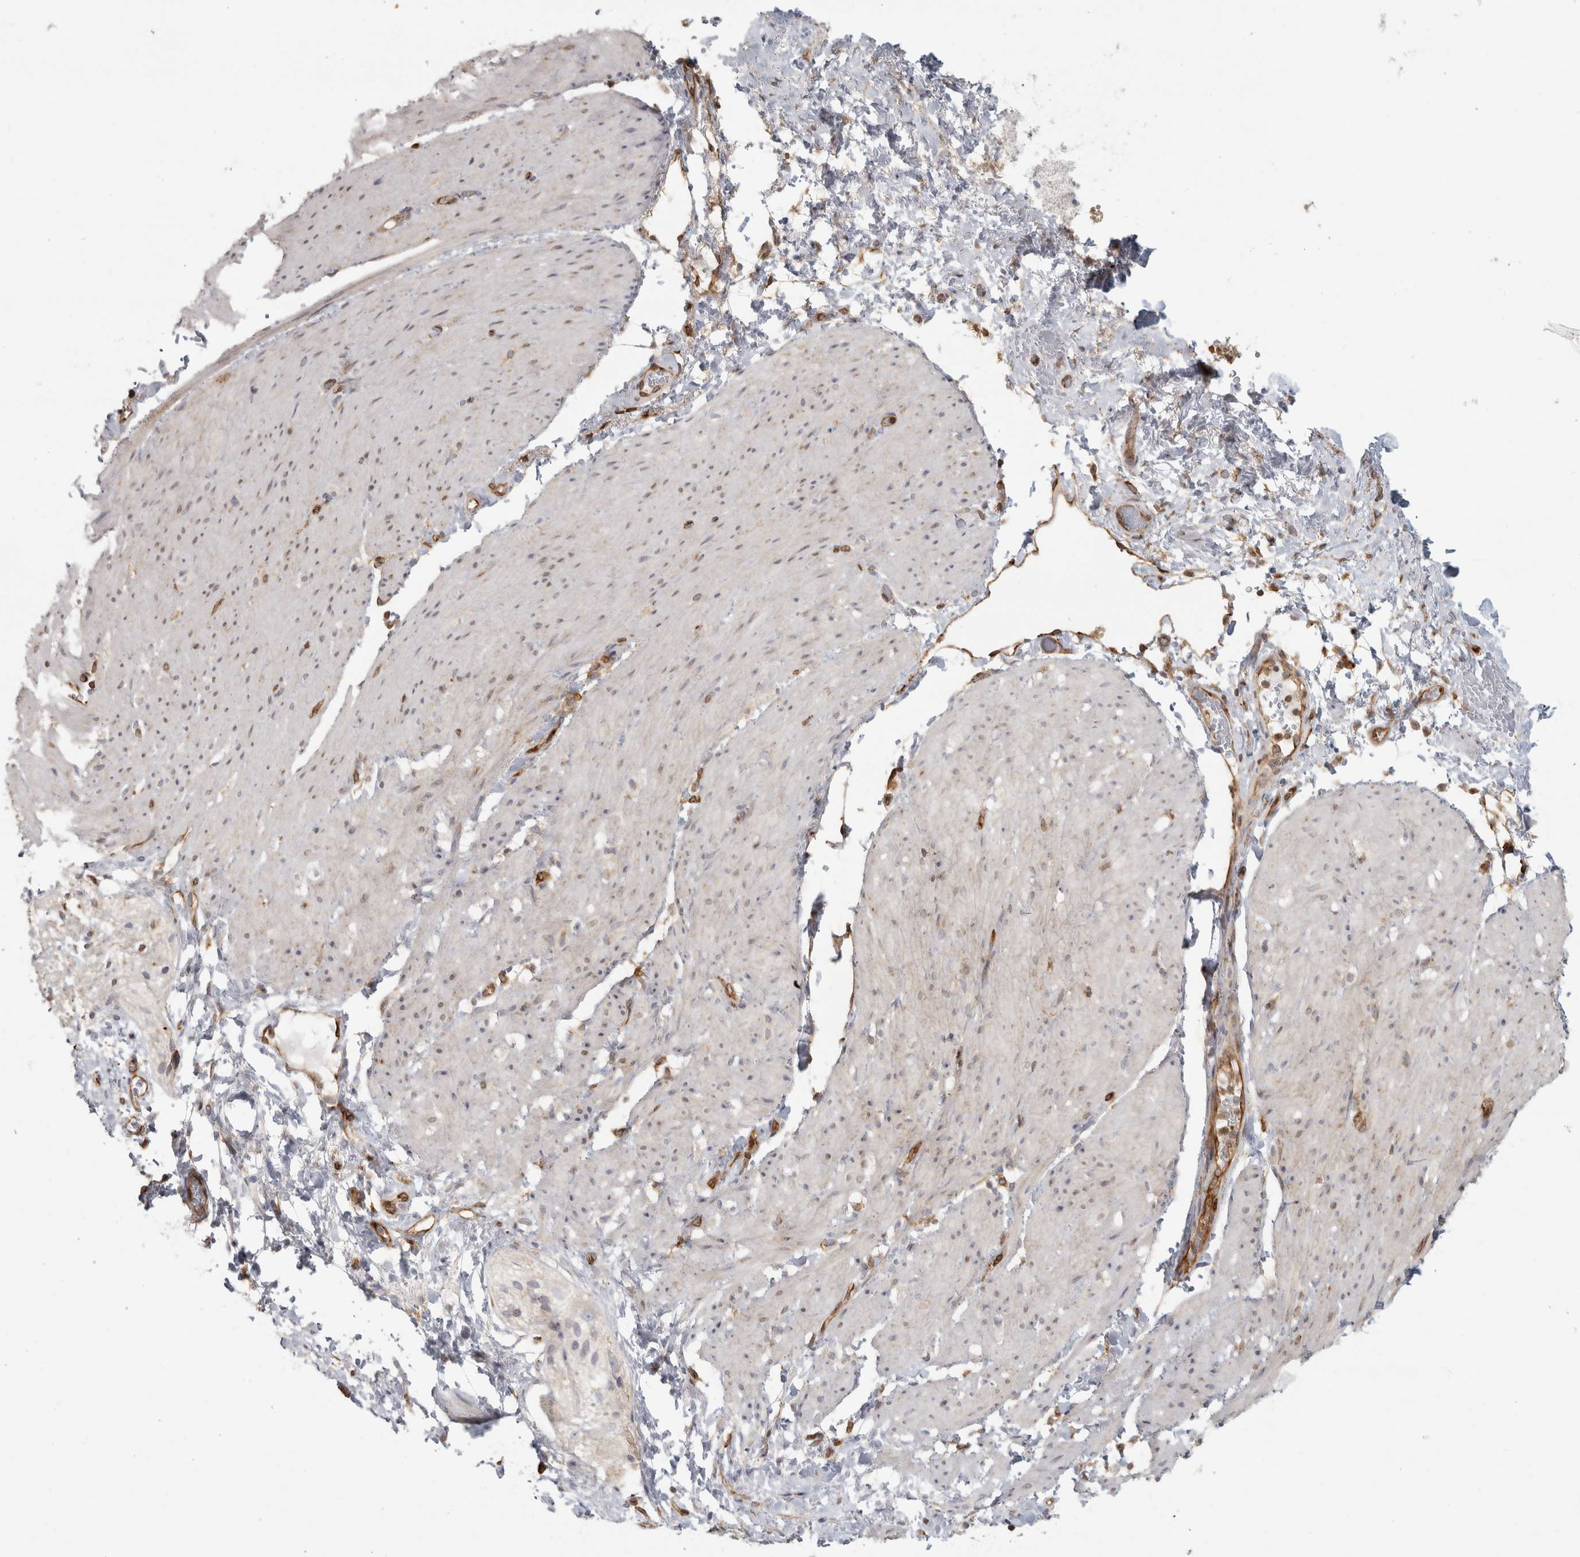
{"staining": {"intensity": "negative", "quantity": "none", "location": "none"}, "tissue": "smooth muscle", "cell_type": "Smooth muscle cells", "image_type": "normal", "snomed": [{"axis": "morphology", "description": "Normal tissue, NOS"}, {"axis": "topography", "description": "Smooth muscle"}, {"axis": "topography", "description": "Small intestine"}], "caption": "Smooth muscle cells show no significant positivity in benign smooth muscle. Brightfield microscopy of IHC stained with DAB (3,3'-diaminobenzidine) (brown) and hematoxylin (blue), captured at high magnification.", "gene": "HLA", "patient": {"sex": "female", "age": 84}}